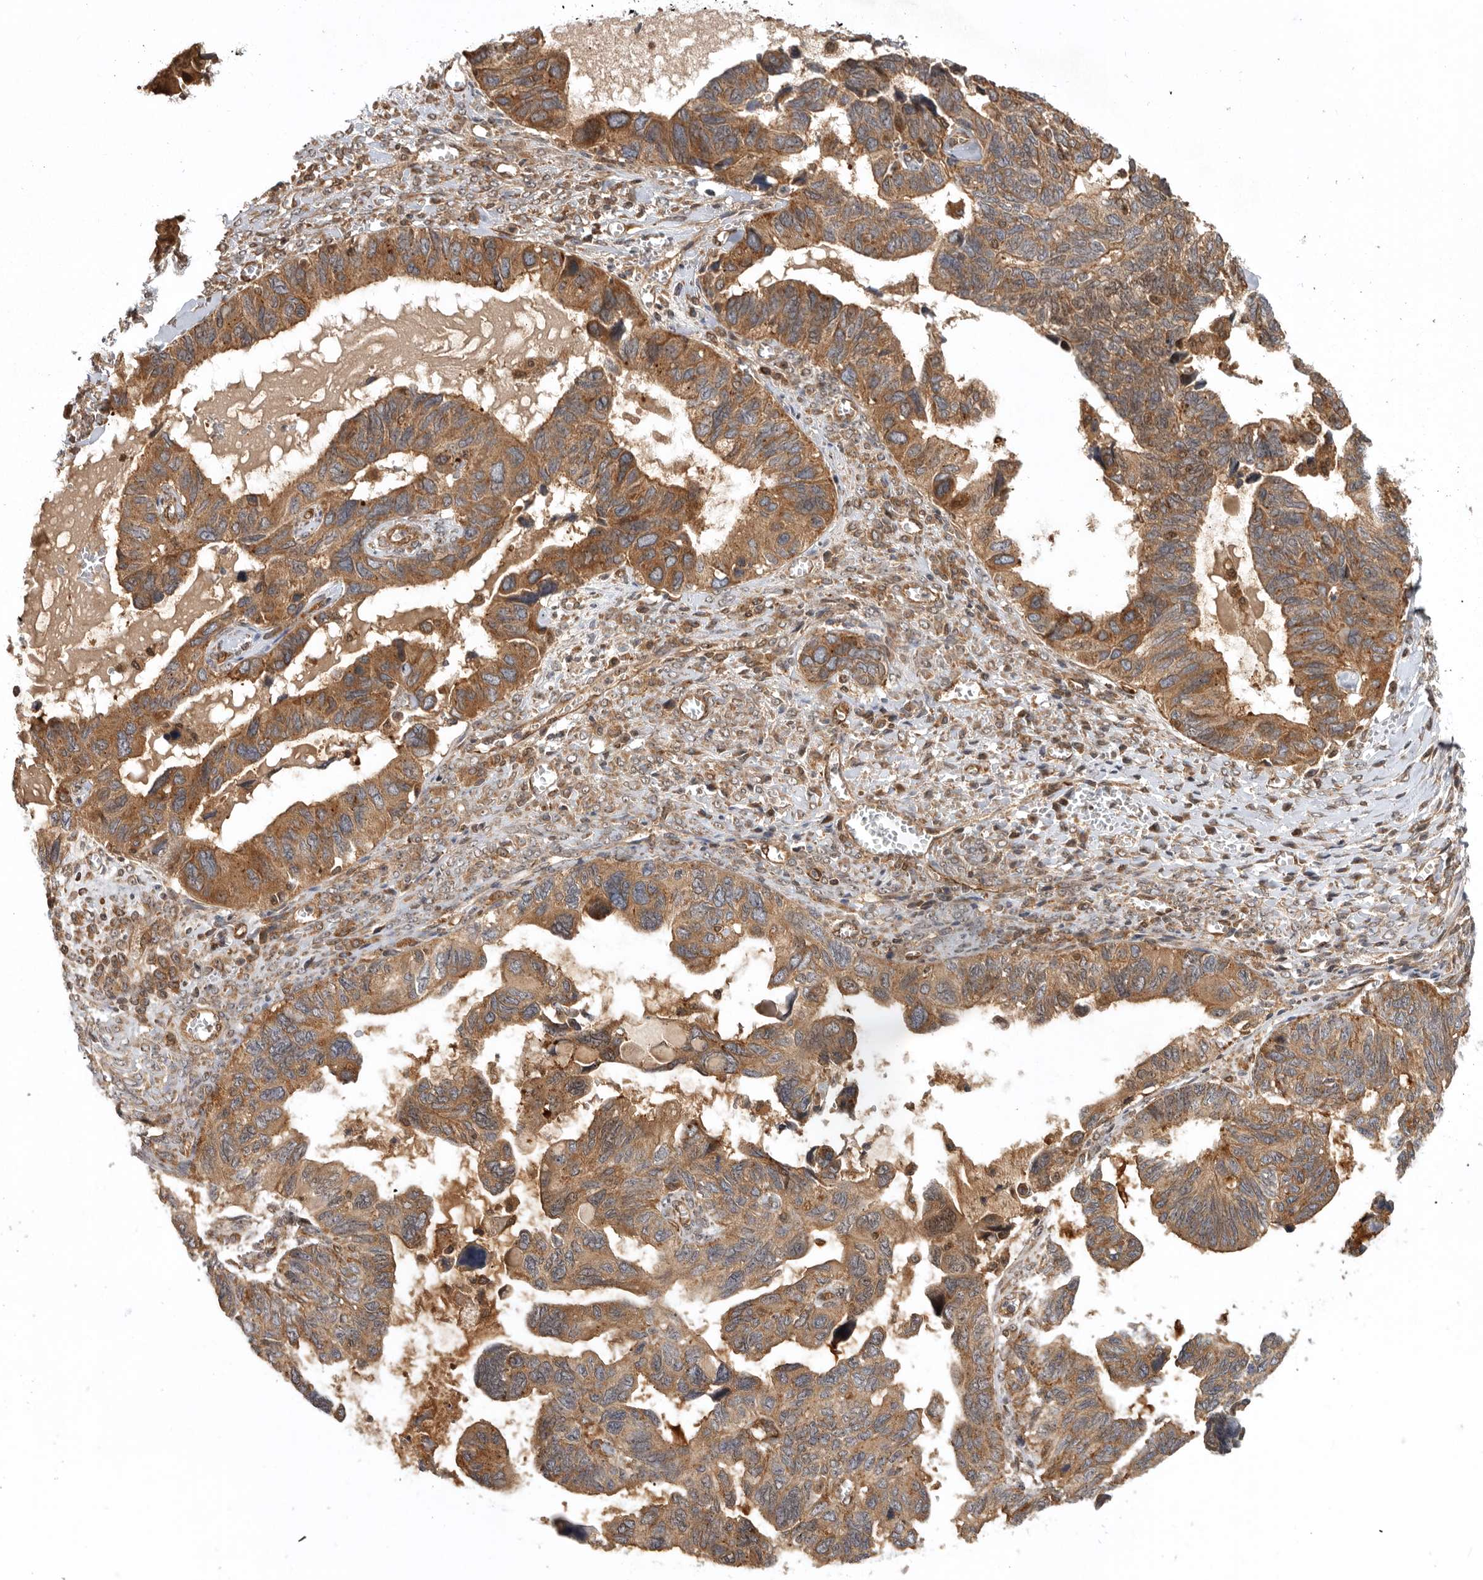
{"staining": {"intensity": "moderate", "quantity": ">75%", "location": "cytoplasmic/membranous,nuclear"}, "tissue": "ovarian cancer", "cell_type": "Tumor cells", "image_type": "cancer", "snomed": [{"axis": "morphology", "description": "Cystadenocarcinoma, serous, NOS"}, {"axis": "topography", "description": "Ovary"}], "caption": "This image exhibits ovarian cancer (serous cystadenocarcinoma) stained with immunohistochemistry to label a protein in brown. The cytoplasmic/membranous and nuclear of tumor cells show moderate positivity for the protein. Nuclei are counter-stained blue.", "gene": "DHDDS", "patient": {"sex": "female", "age": 79}}